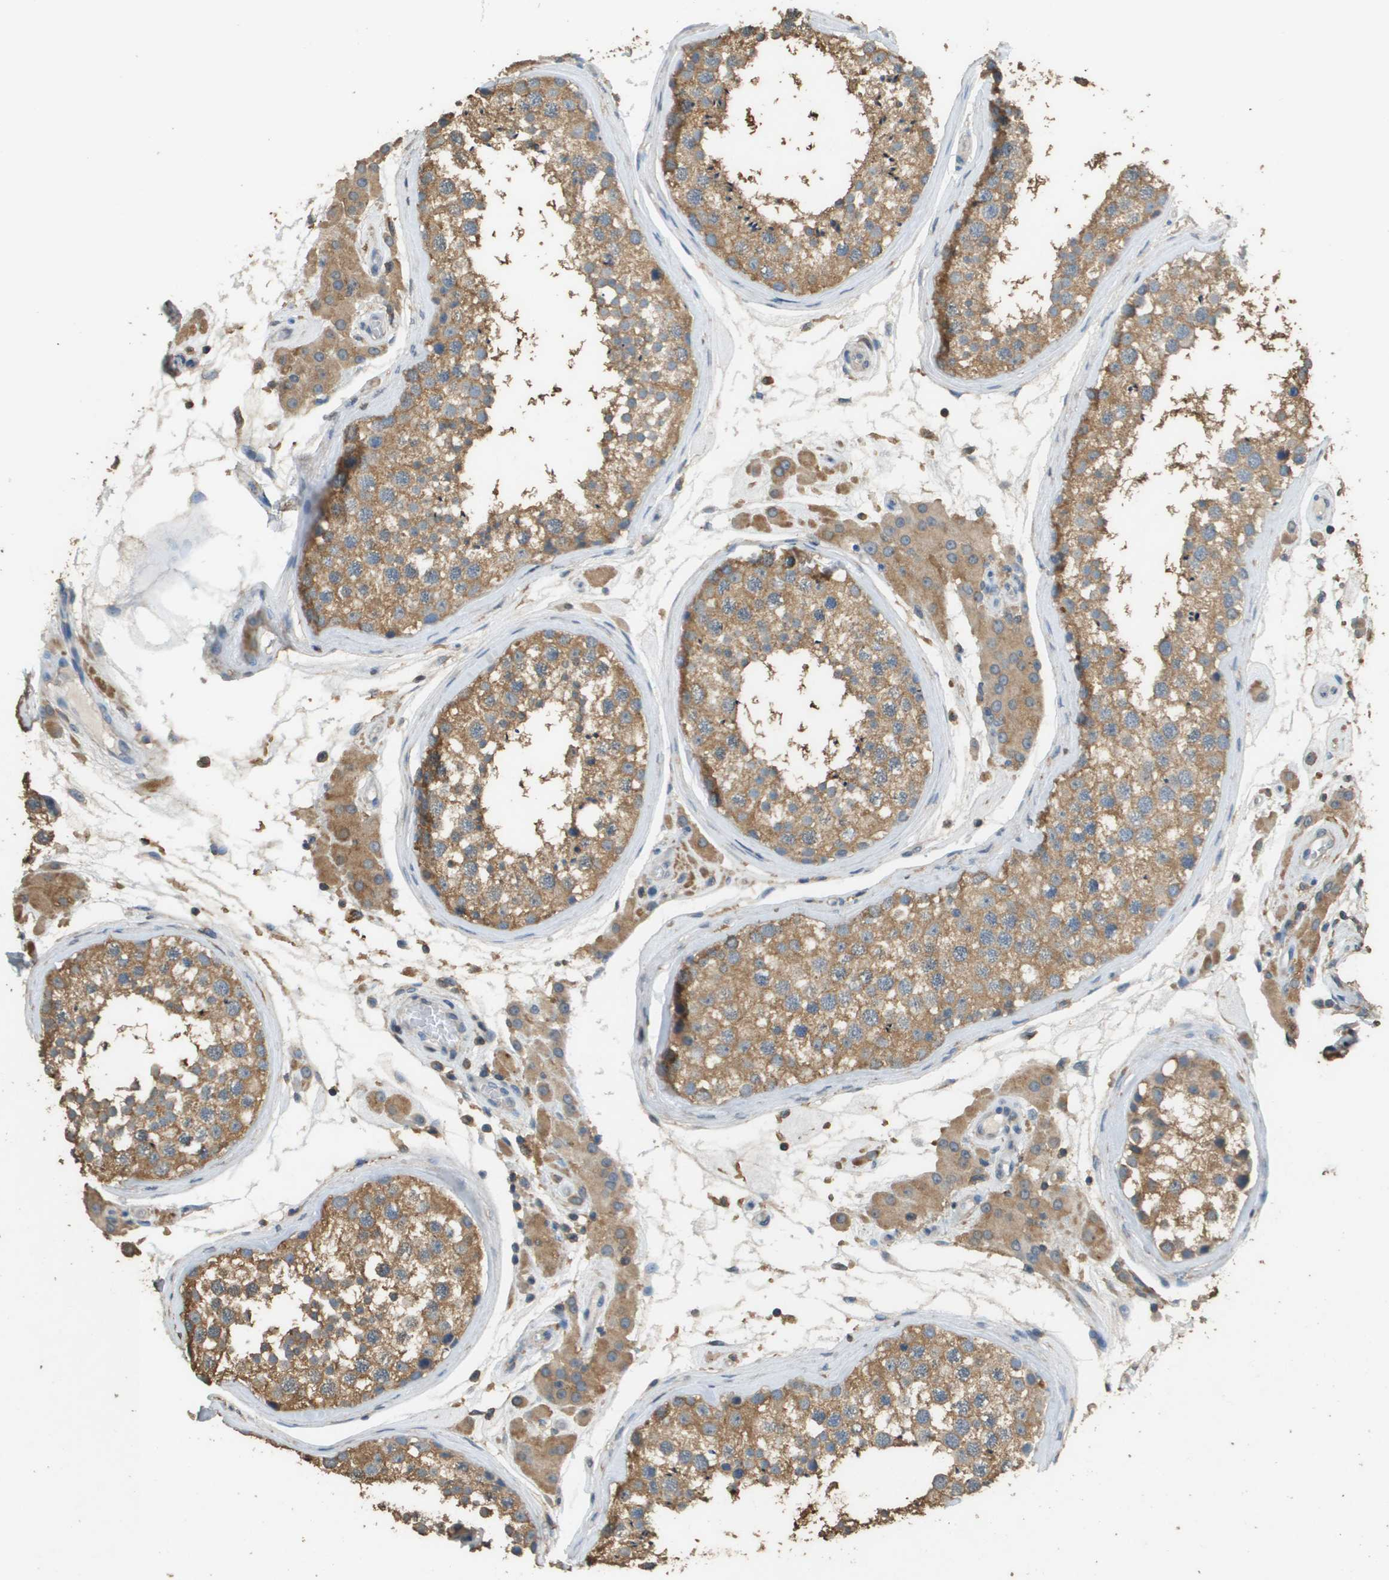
{"staining": {"intensity": "moderate", "quantity": ">75%", "location": "cytoplasmic/membranous"}, "tissue": "testis", "cell_type": "Cells in seminiferous ducts", "image_type": "normal", "snomed": [{"axis": "morphology", "description": "Normal tissue, NOS"}, {"axis": "topography", "description": "Testis"}], "caption": "IHC staining of normal testis, which shows medium levels of moderate cytoplasmic/membranous staining in approximately >75% of cells in seminiferous ducts indicating moderate cytoplasmic/membranous protein expression. The staining was performed using DAB (brown) for protein detection and nuclei were counterstained in hematoxylin (blue).", "gene": "MS4A7", "patient": {"sex": "male", "age": 46}}